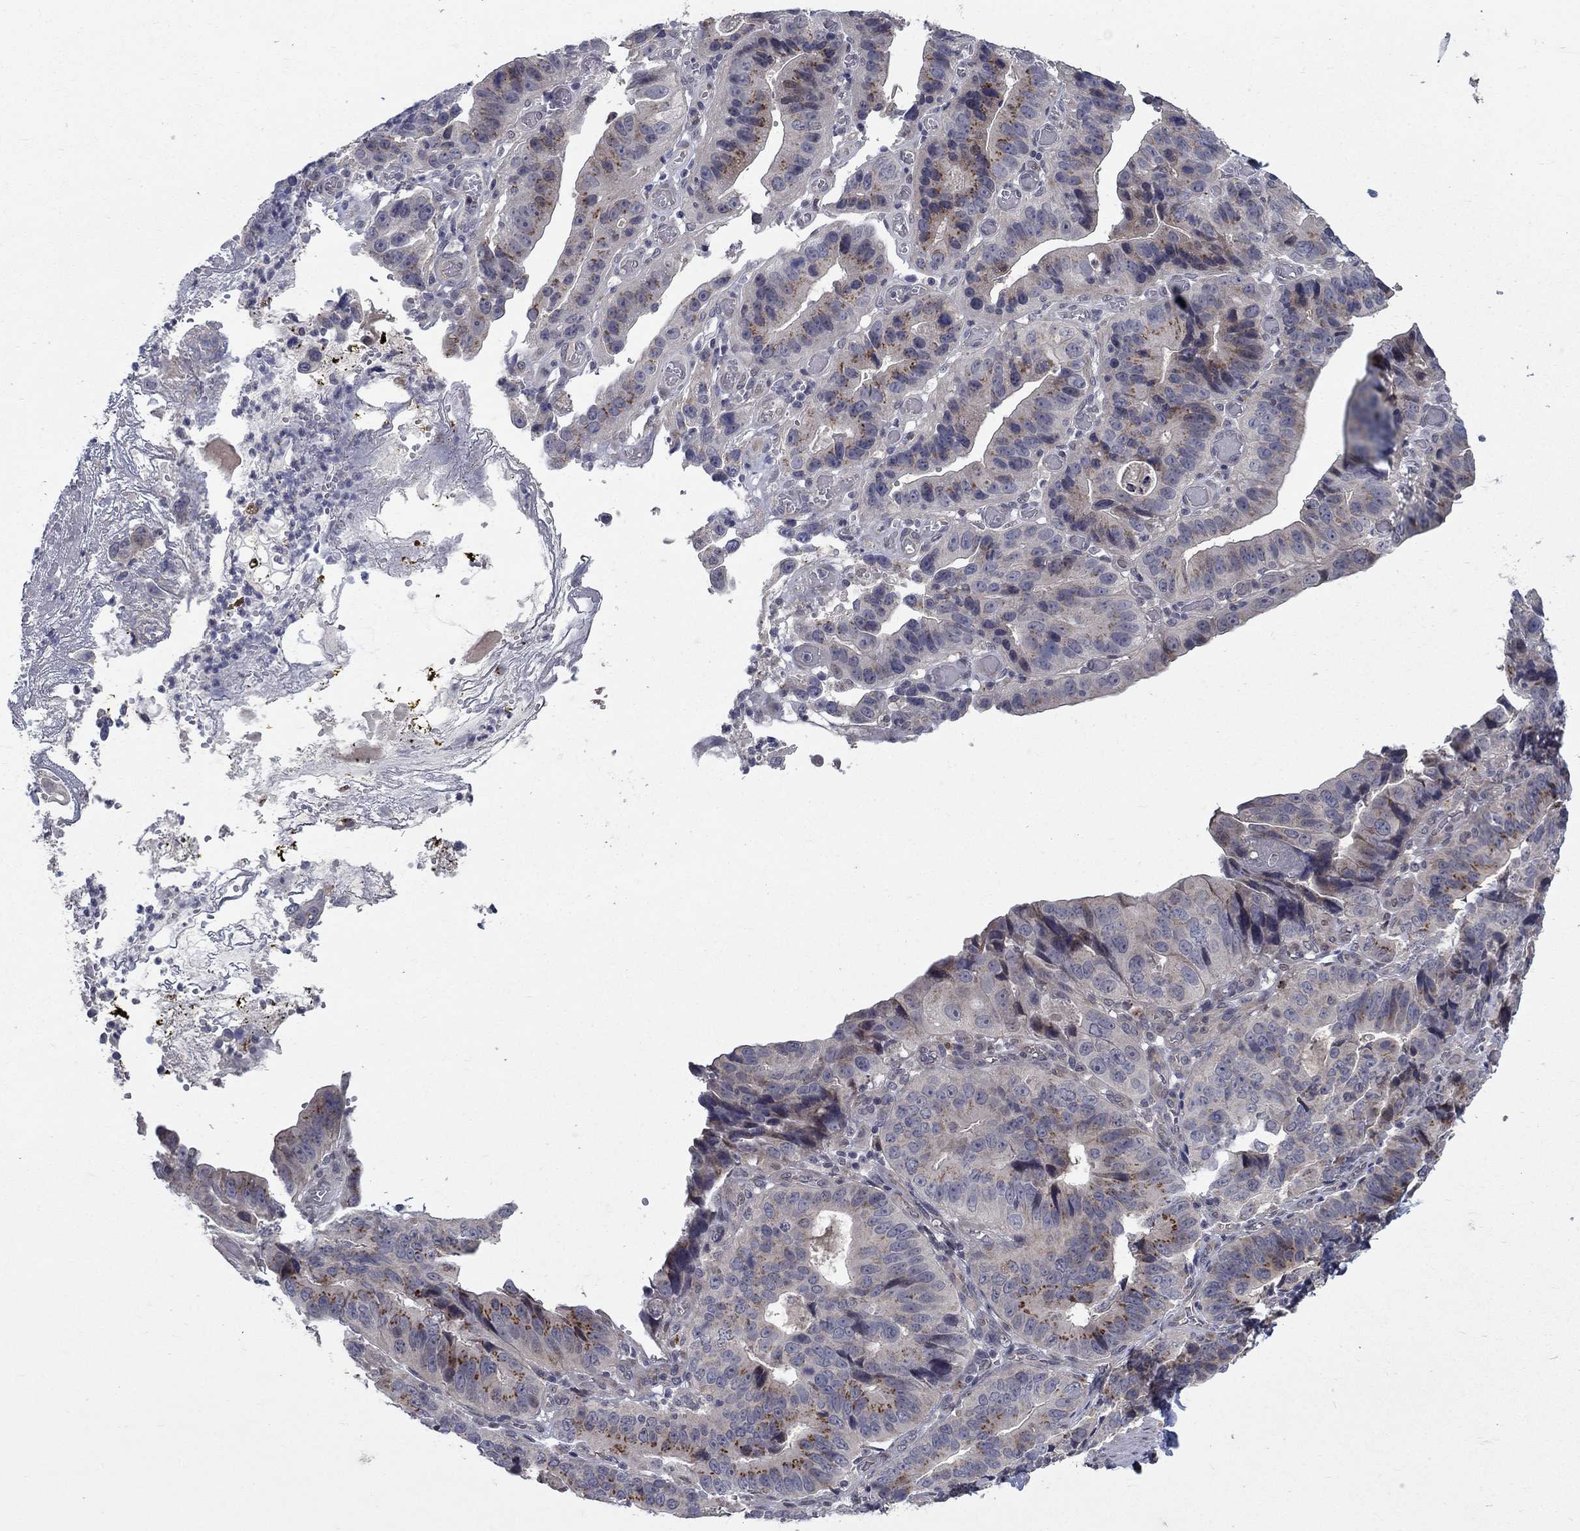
{"staining": {"intensity": "strong", "quantity": "<25%", "location": "cytoplasmic/membranous"}, "tissue": "stomach cancer", "cell_type": "Tumor cells", "image_type": "cancer", "snomed": [{"axis": "morphology", "description": "Adenocarcinoma, NOS"}, {"axis": "topography", "description": "Stomach"}], "caption": "Stomach cancer (adenocarcinoma) was stained to show a protein in brown. There is medium levels of strong cytoplasmic/membranous expression in approximately <25% of tumor cells.", "gene": "FAM3B", "patient": {"sex": "male", "age": 84}}